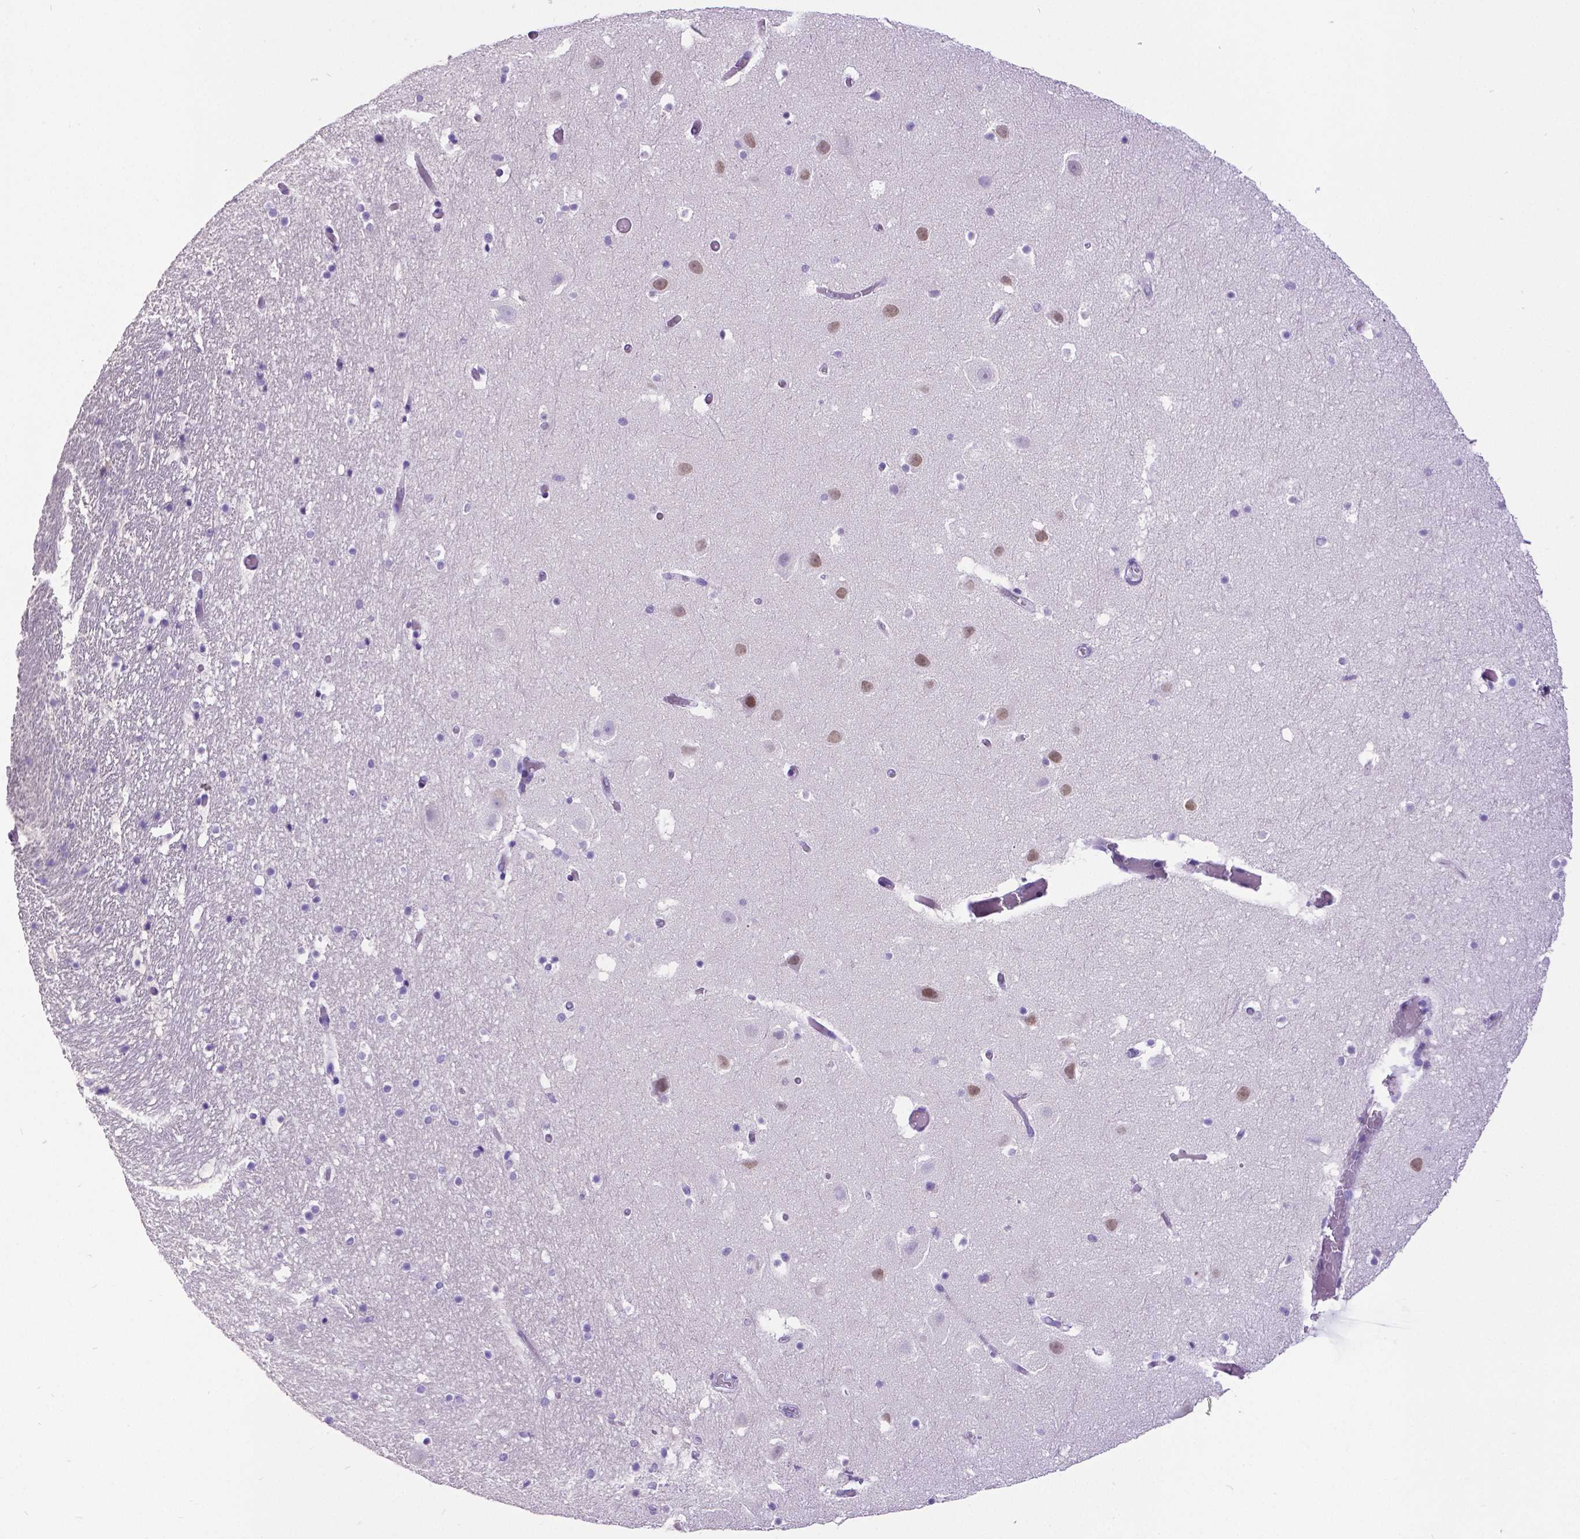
{"staining": {"intensity": "negative", "quantity": "none", "location": "none"}, "tissue": "hippocampus", "cell_type": "Glial cells", "image_type": "normal", "snomed": [{"axis": "morphology", "description": "Normal tissue, NOS"}, {"axis": "topography", "description": "Hippocampus"}], "caption": "This image is of unremarkable hippocampus stained with IHC to label a protein in brown with the nuclei are counter-stained blue. There is no positivity in glial cells.", "gene": "SATB2", "patient": {"sex": "male", "age": 26}}